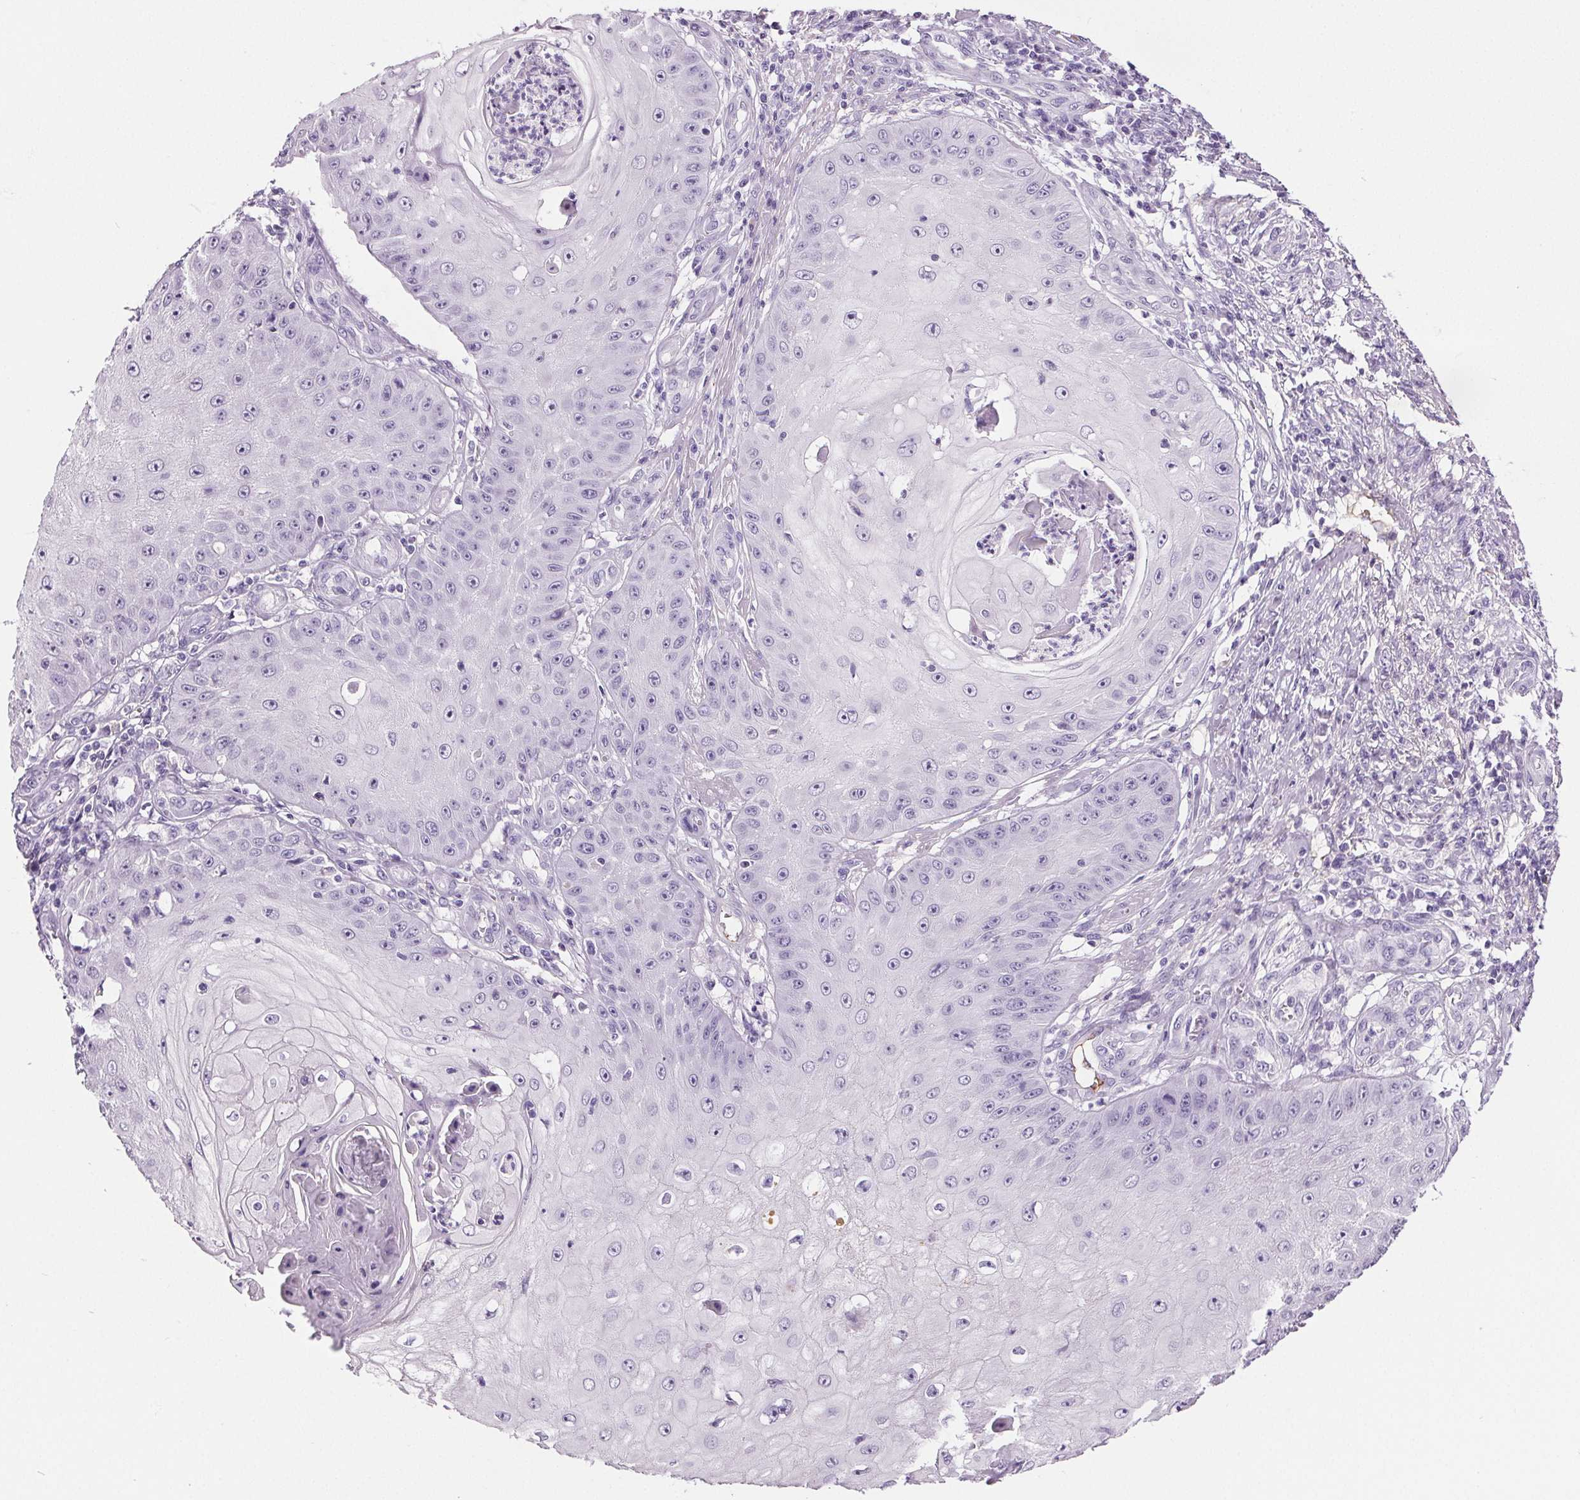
{"staining": {"intensity": "negative", "quantity": "none", "location": "none"}, "tissue": "skin cancer", "cell_type": "Tumor cells", "image_type": "cancer", "snomed": [{"axis": "morphology", "description": "Squamous cell carcinoma, NOS"}, {"axis": "topography", "description": "Skin"}], "caption": "IHC micrograph of human squamous cell carcinoma (skin) stained for a protein (brown), which demonstrates no expression in tumor cells. (Stains: DAB IHC with hematoxylin counter stain, Microscopy: brightfield microscopy at high magnification).", "gene": "CD5L", "patient": {"sex": "male", "age": 70}}